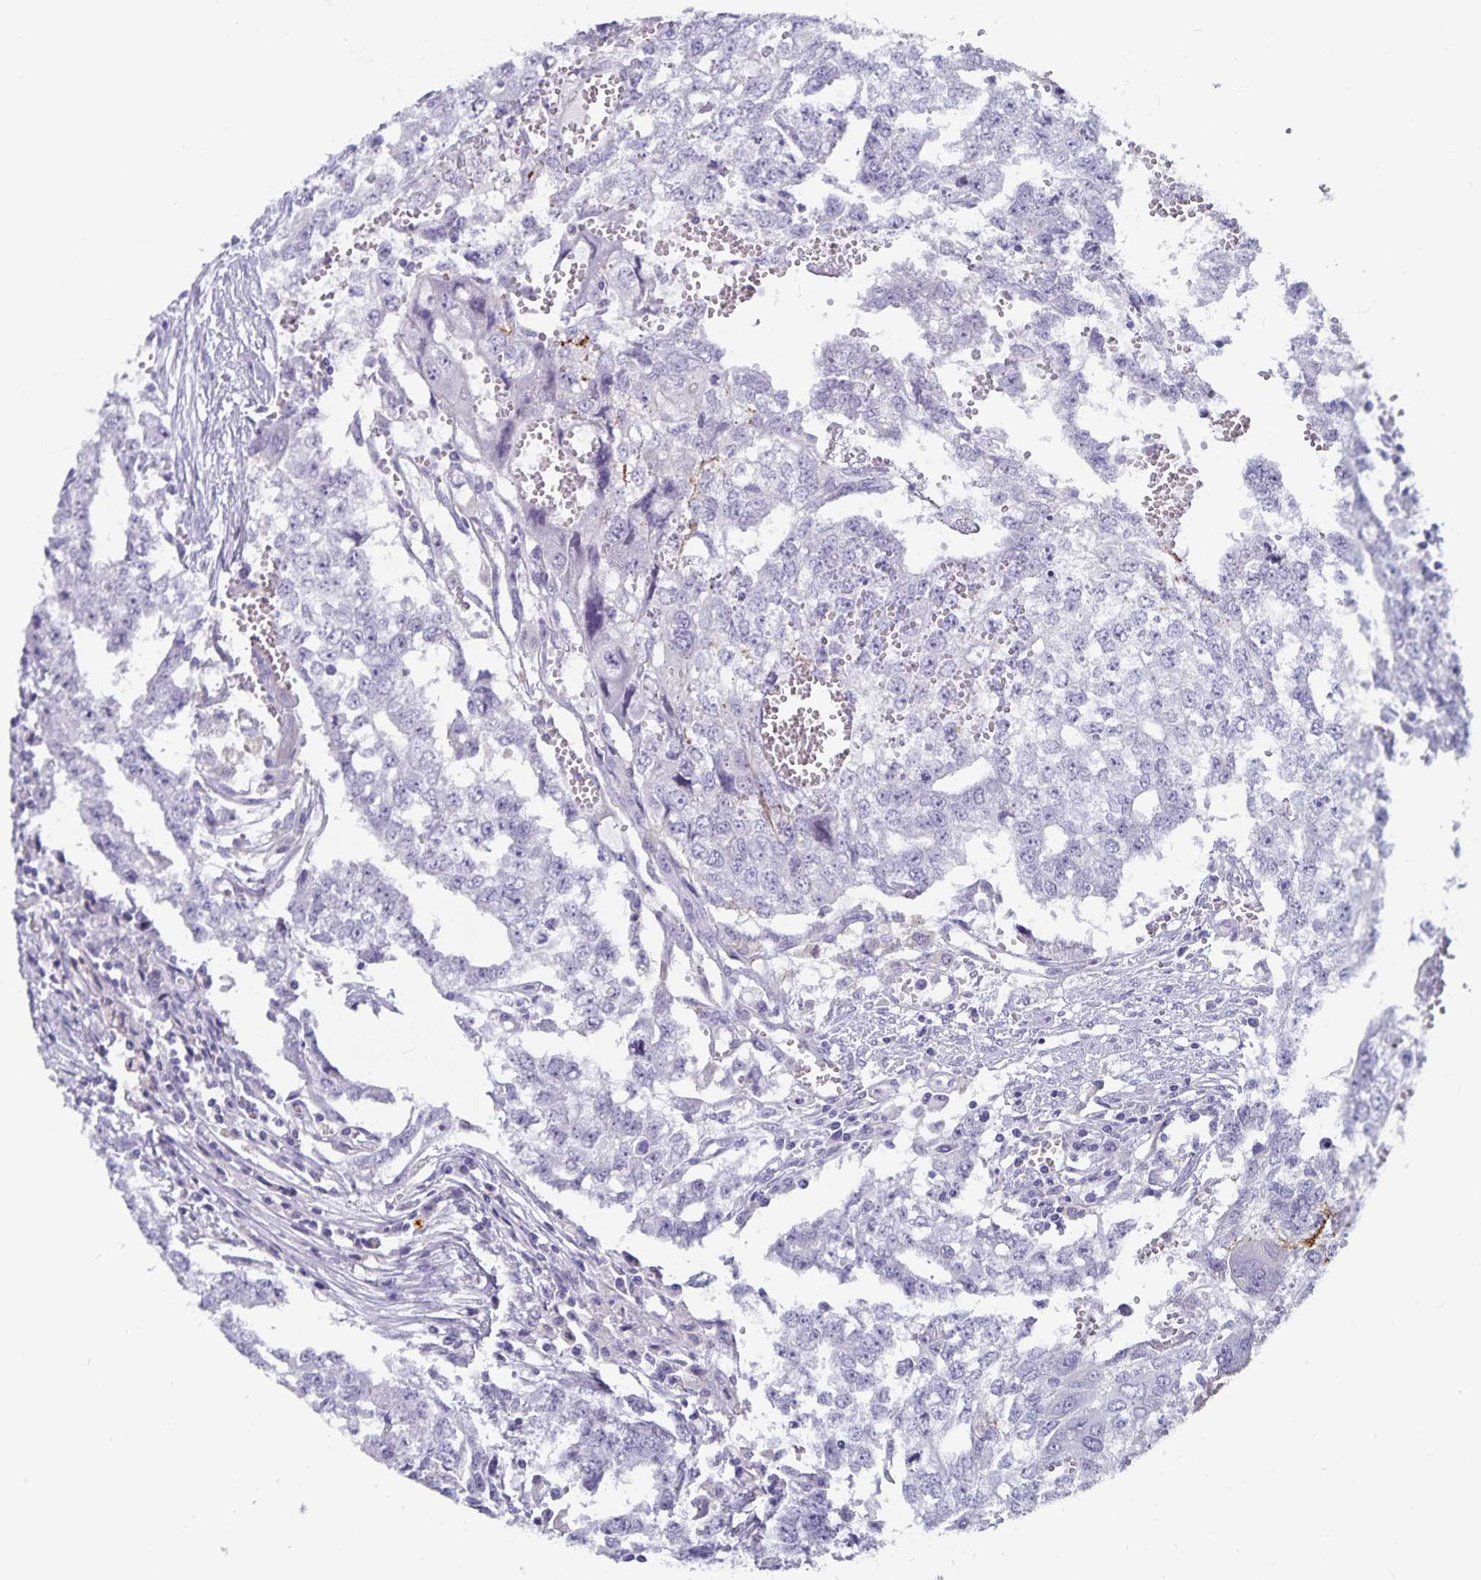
{"staining": {"intensity": "negative", "quantity": "none", "location": "none"}, "tissue": "testis cancer", "cell_type": "Tumor cells", "image_type": "cancer", "snomed": [{"axis": "morphology", "description": "Carcinoma, Embryonal, NOS"}, {"axis": "morphology", "description": "Teratoma, malignant, NOS"}, {"axis": "topography", "description": "Testis"}], "caption": "Immunohistochemistry micrograph of neoplastic tissue: human embryonal carcinoma (testis) stained with DAB (3,3'-diaminobenzidine) exhibits no significant protein staining in tumor cells.", "gene": "PLAC1", "patient": {"sex": "male", "age": 24}}